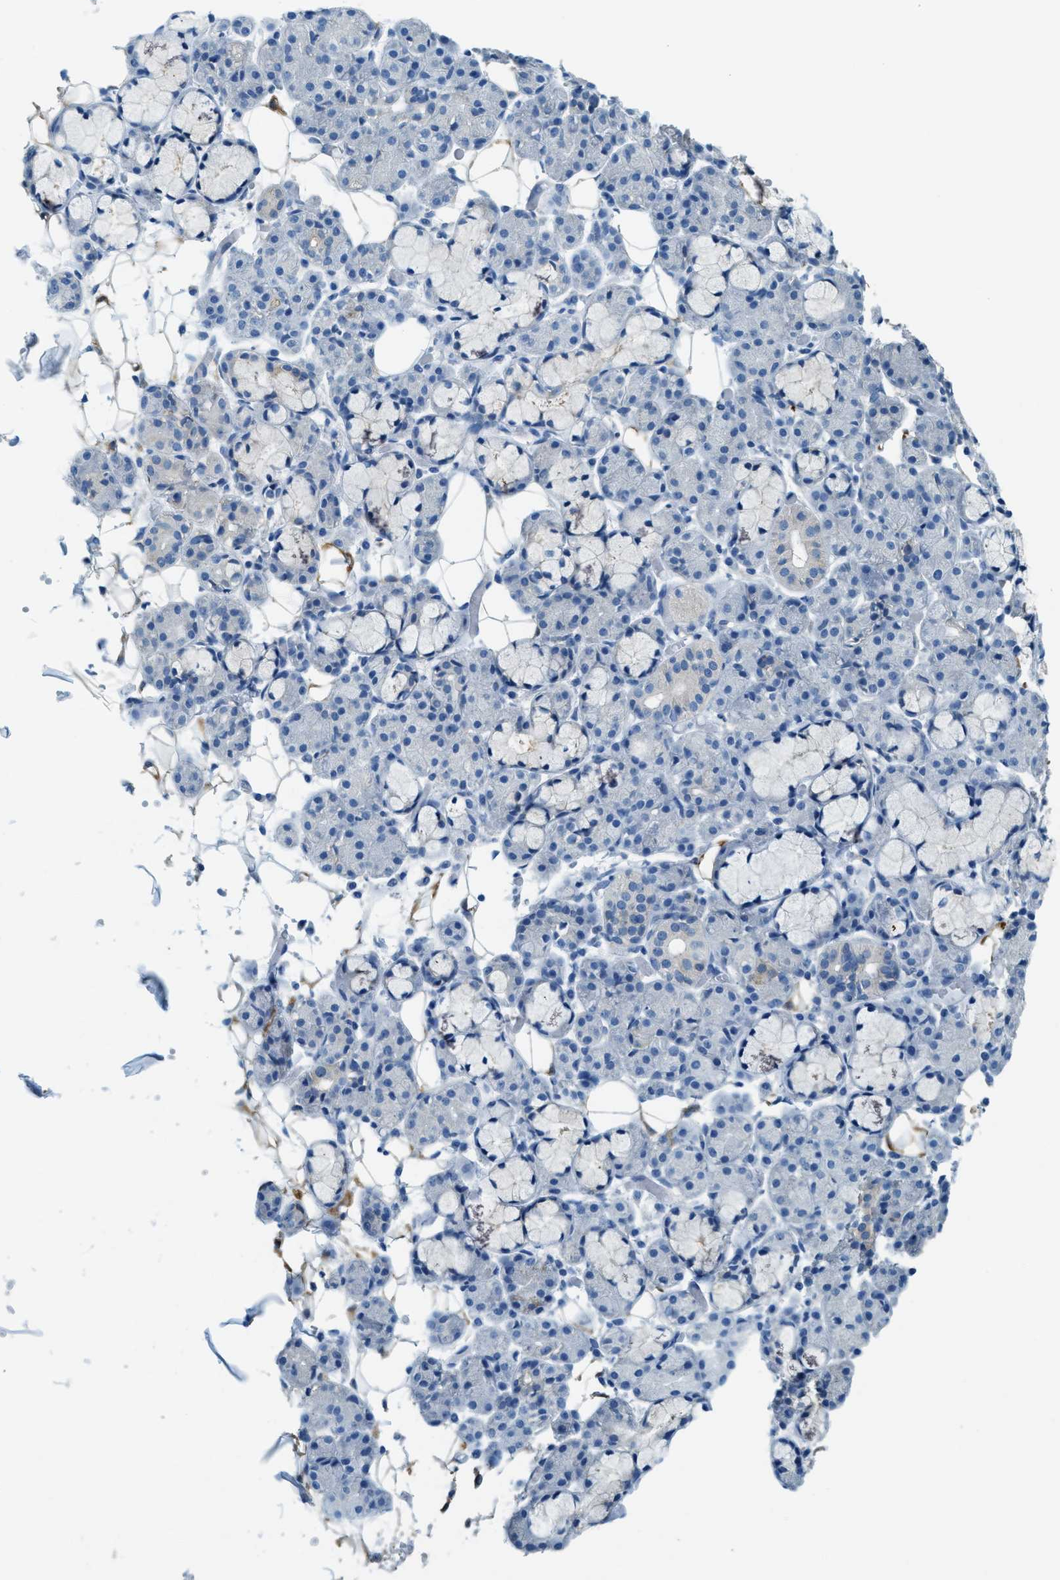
{"staining": {"intensity": "weak", "quantity": "<25%", "location": "cytoplasmic/membranous"}, "tissue": "salivary gland", "cell_type": "Glandular cells", "image_type": "normal", "snomed": [{"axis": "morphology", "description": "Normal tissue, NOS"}, {"axis": "topography", "description": "Salivary gland"}], "caption": "Salivary gland was stained to show a protein in brown. There is no significant expression in glandular cells.", "gene": "MATCAP2", "patient": {"sex": "male", "age": 63}}